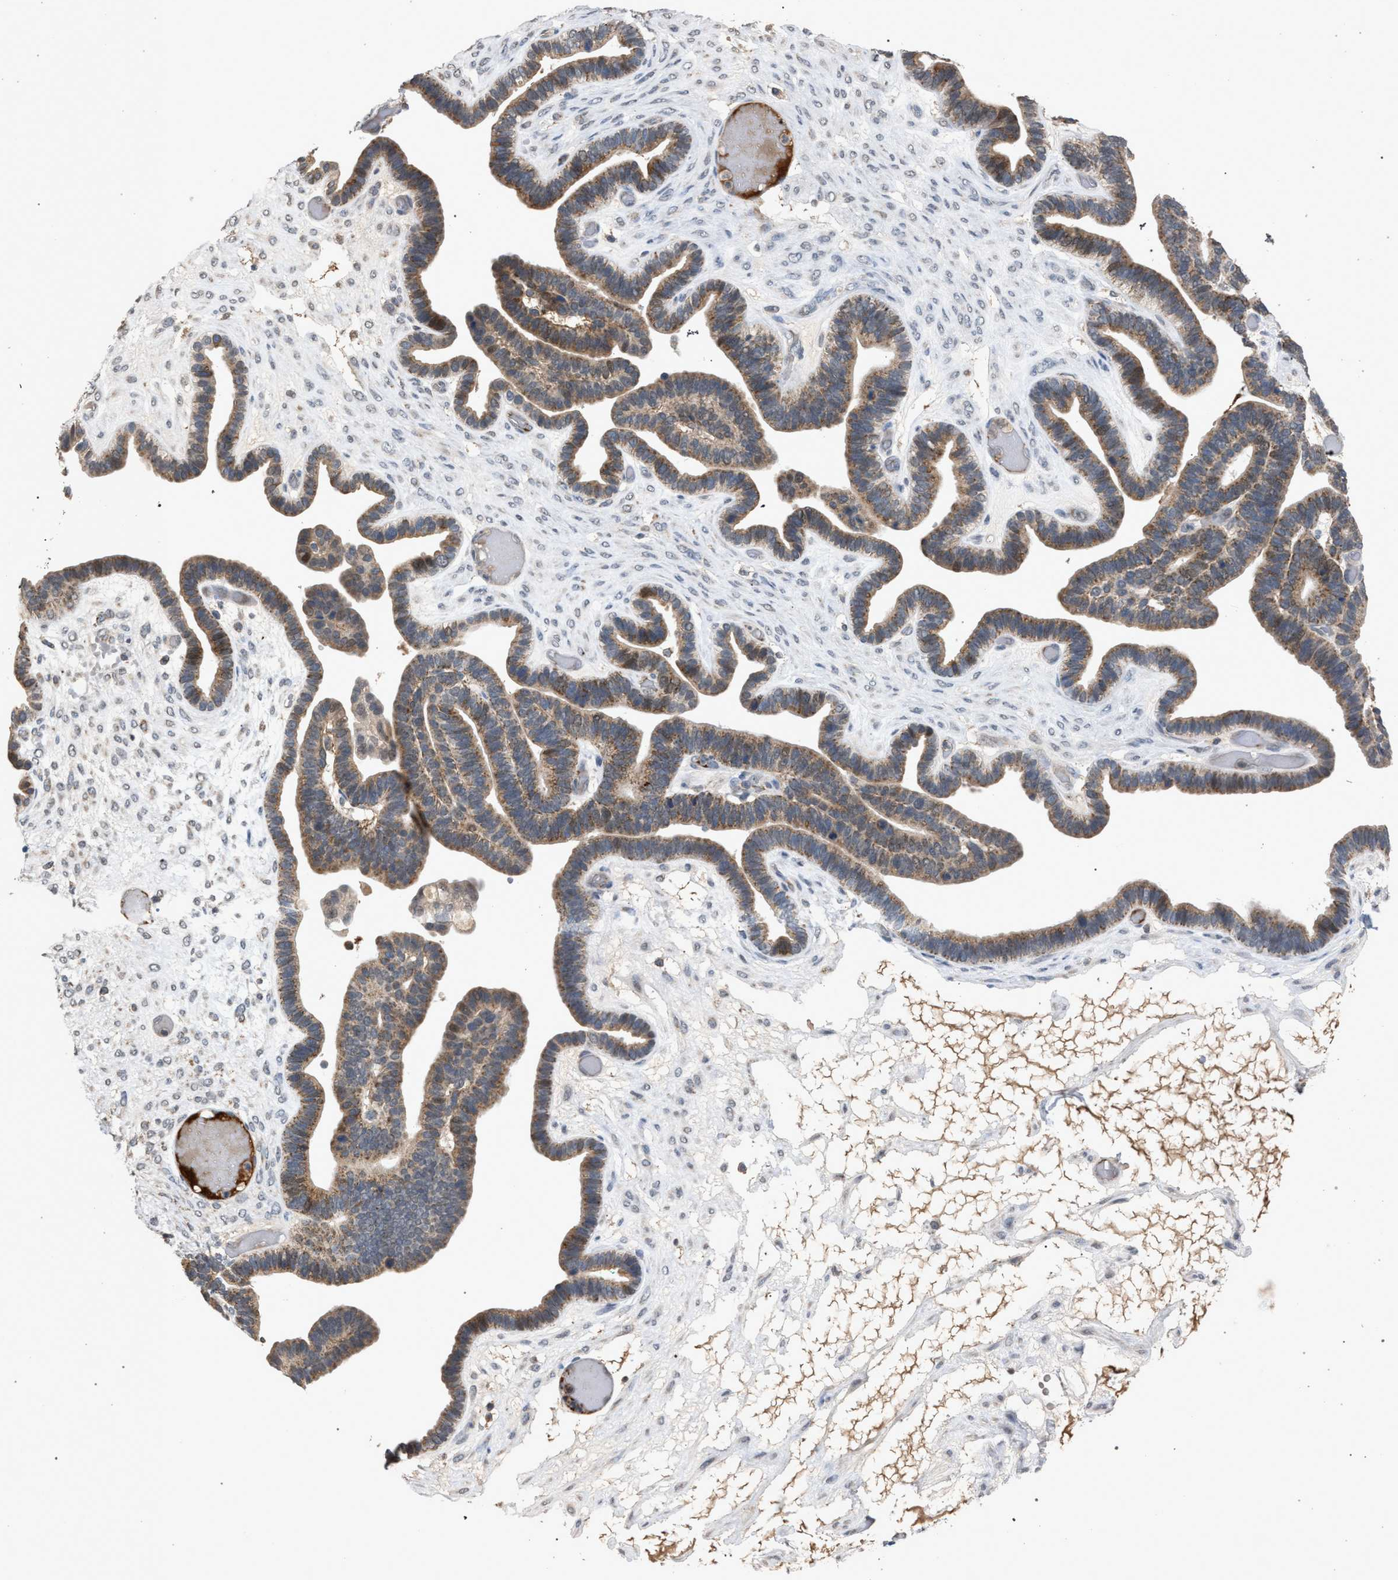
{"staining": {"intensity": "moderate", "quantity": ">75%", "location": "cytoplasmic/membranous"}, "tissue": "ovarian cancer", "cell_type": "Tumor cells", "image_type": "cancer", "snomed": [{"axis": "morphology", "description": "Cystadenocarcinoma, serous, NOS"}, {"axis": "topography", "description": "Ovary"}], "caption": "Immunohistochemistry (IHC) micrograph of human serous cystadenocarcinoma (ovarian) stained for a protein (brown), which demonstrates medium levels of moderate cytoplasmic/membranous positivity in approximately >75% of tumor cells.", "gene": "TECPR1", "patient": {"sex": "female", "age": 56}}